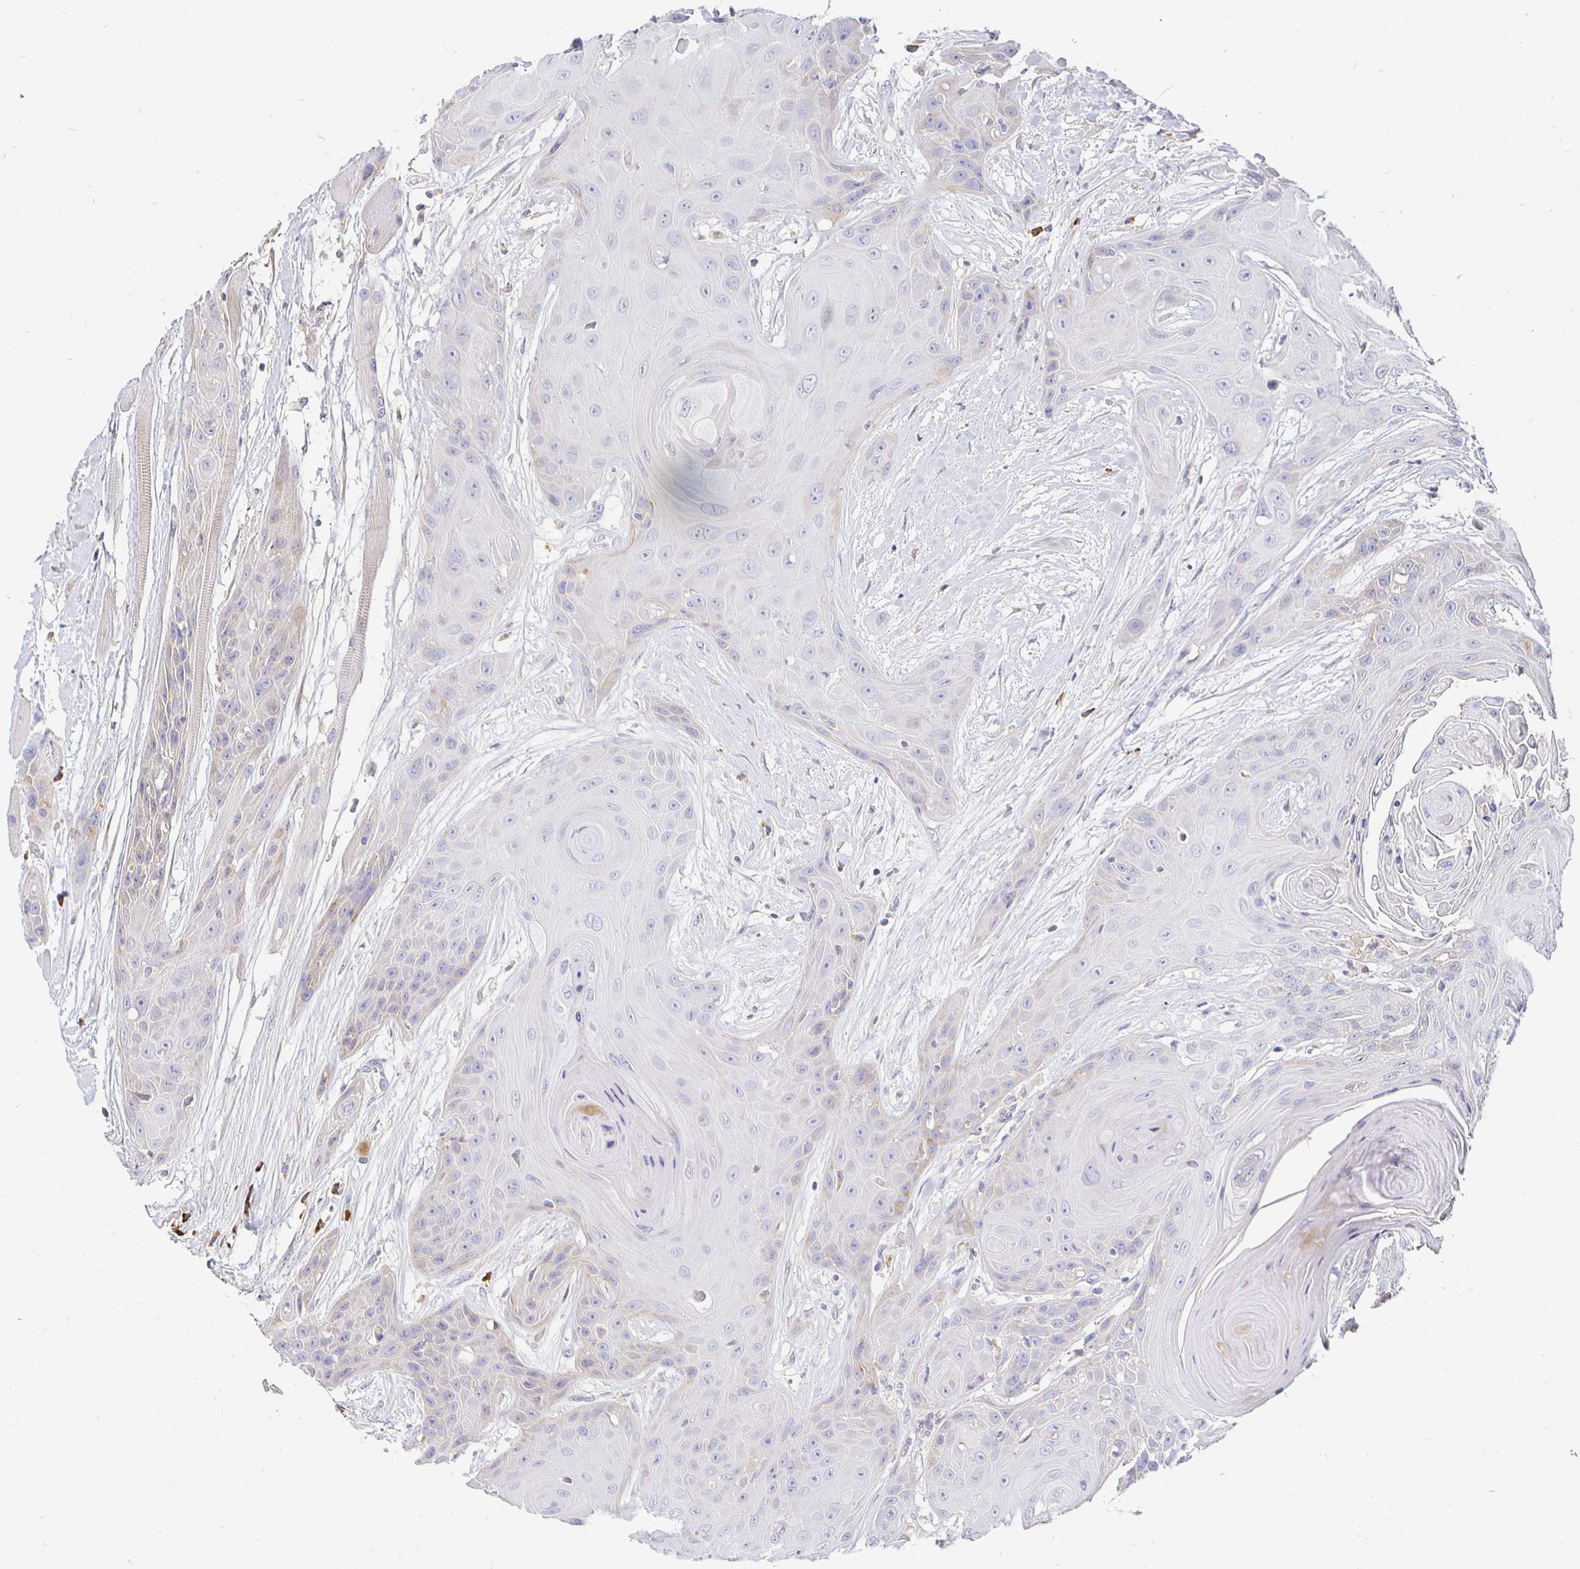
{"staining": {"intensity": "negative", "quantity": "none", "location": "none"}, "tissue": "head and neck cancer", "cell_type": "Tumor cells", "image_type": "cancer", "snomed": [{"axis": "morphology", "description": "Squamous cell carcinoma, NOS"}, {"axis": "topography", "description": "Head-Neck"}], "caption": "DAB (3,3'-diaminobenzidine) immunohistochemical staining of head and neck squamous cell carcinoma exhibits no significant expression in tumor cells. (Brightfield microscopy of DAB immunohistochemistry (IHC) at high magnification).", "gene": "CXCR3", "patient": {"sex": "female", "age": 73}}